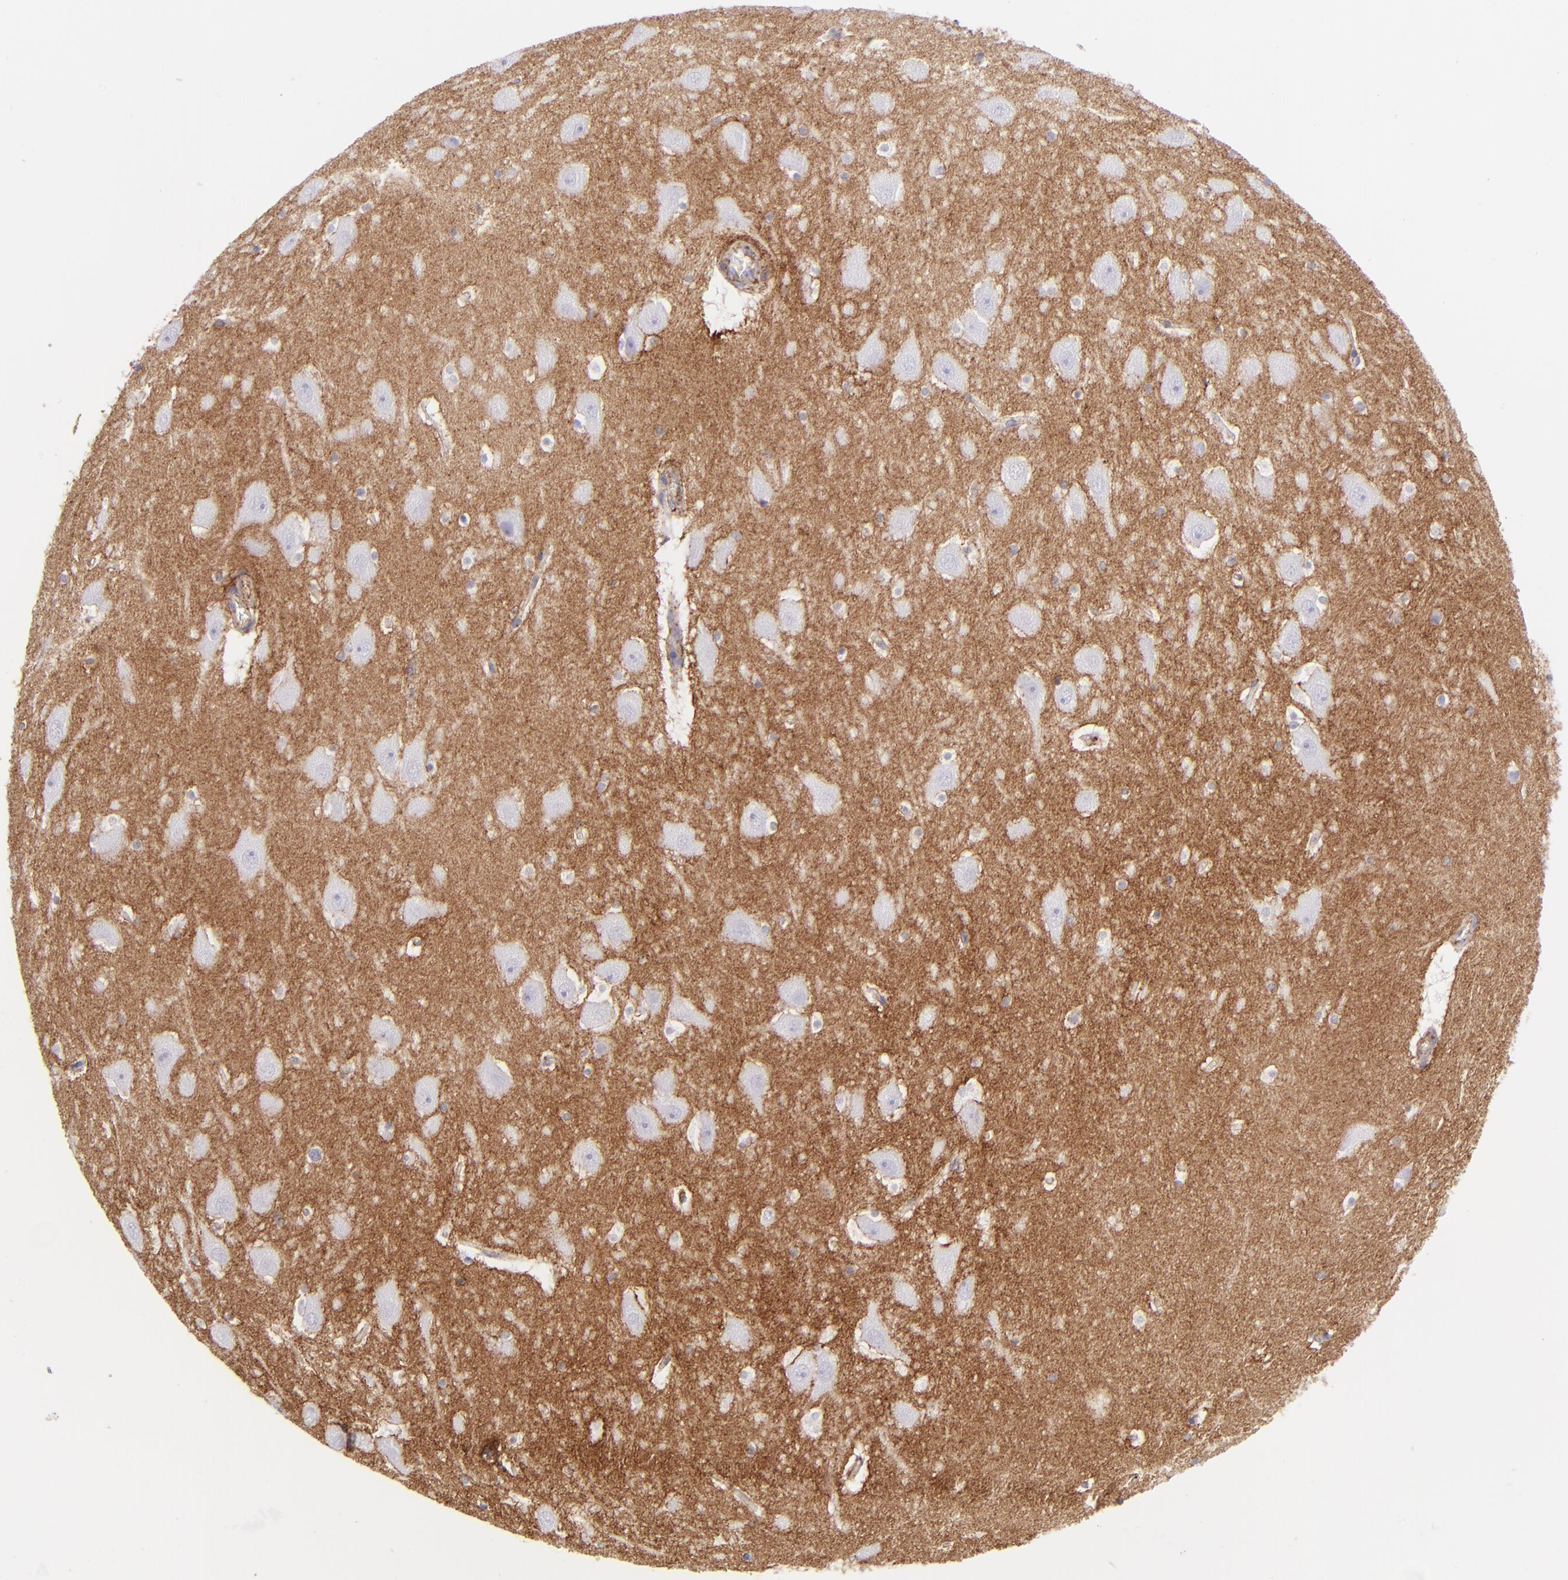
{"staining": {"intensity": "negative", "quantity": "none", "location": "none"}, "tissue": "hippocampus", "cell_type": "Glial cells", "image_type": "normal", "snomed": [{"axis": "morphology", "description": "Normal tissue, NOS"}, {"axis": "topography", "description": "Hippocampus"}], "caption": "This is an IHC photomicrograph of unremarkable human hippocampus. There is no positivity in glial cells.", "gene": "CD81", "patient": {"sex": "male", "age": 45}}